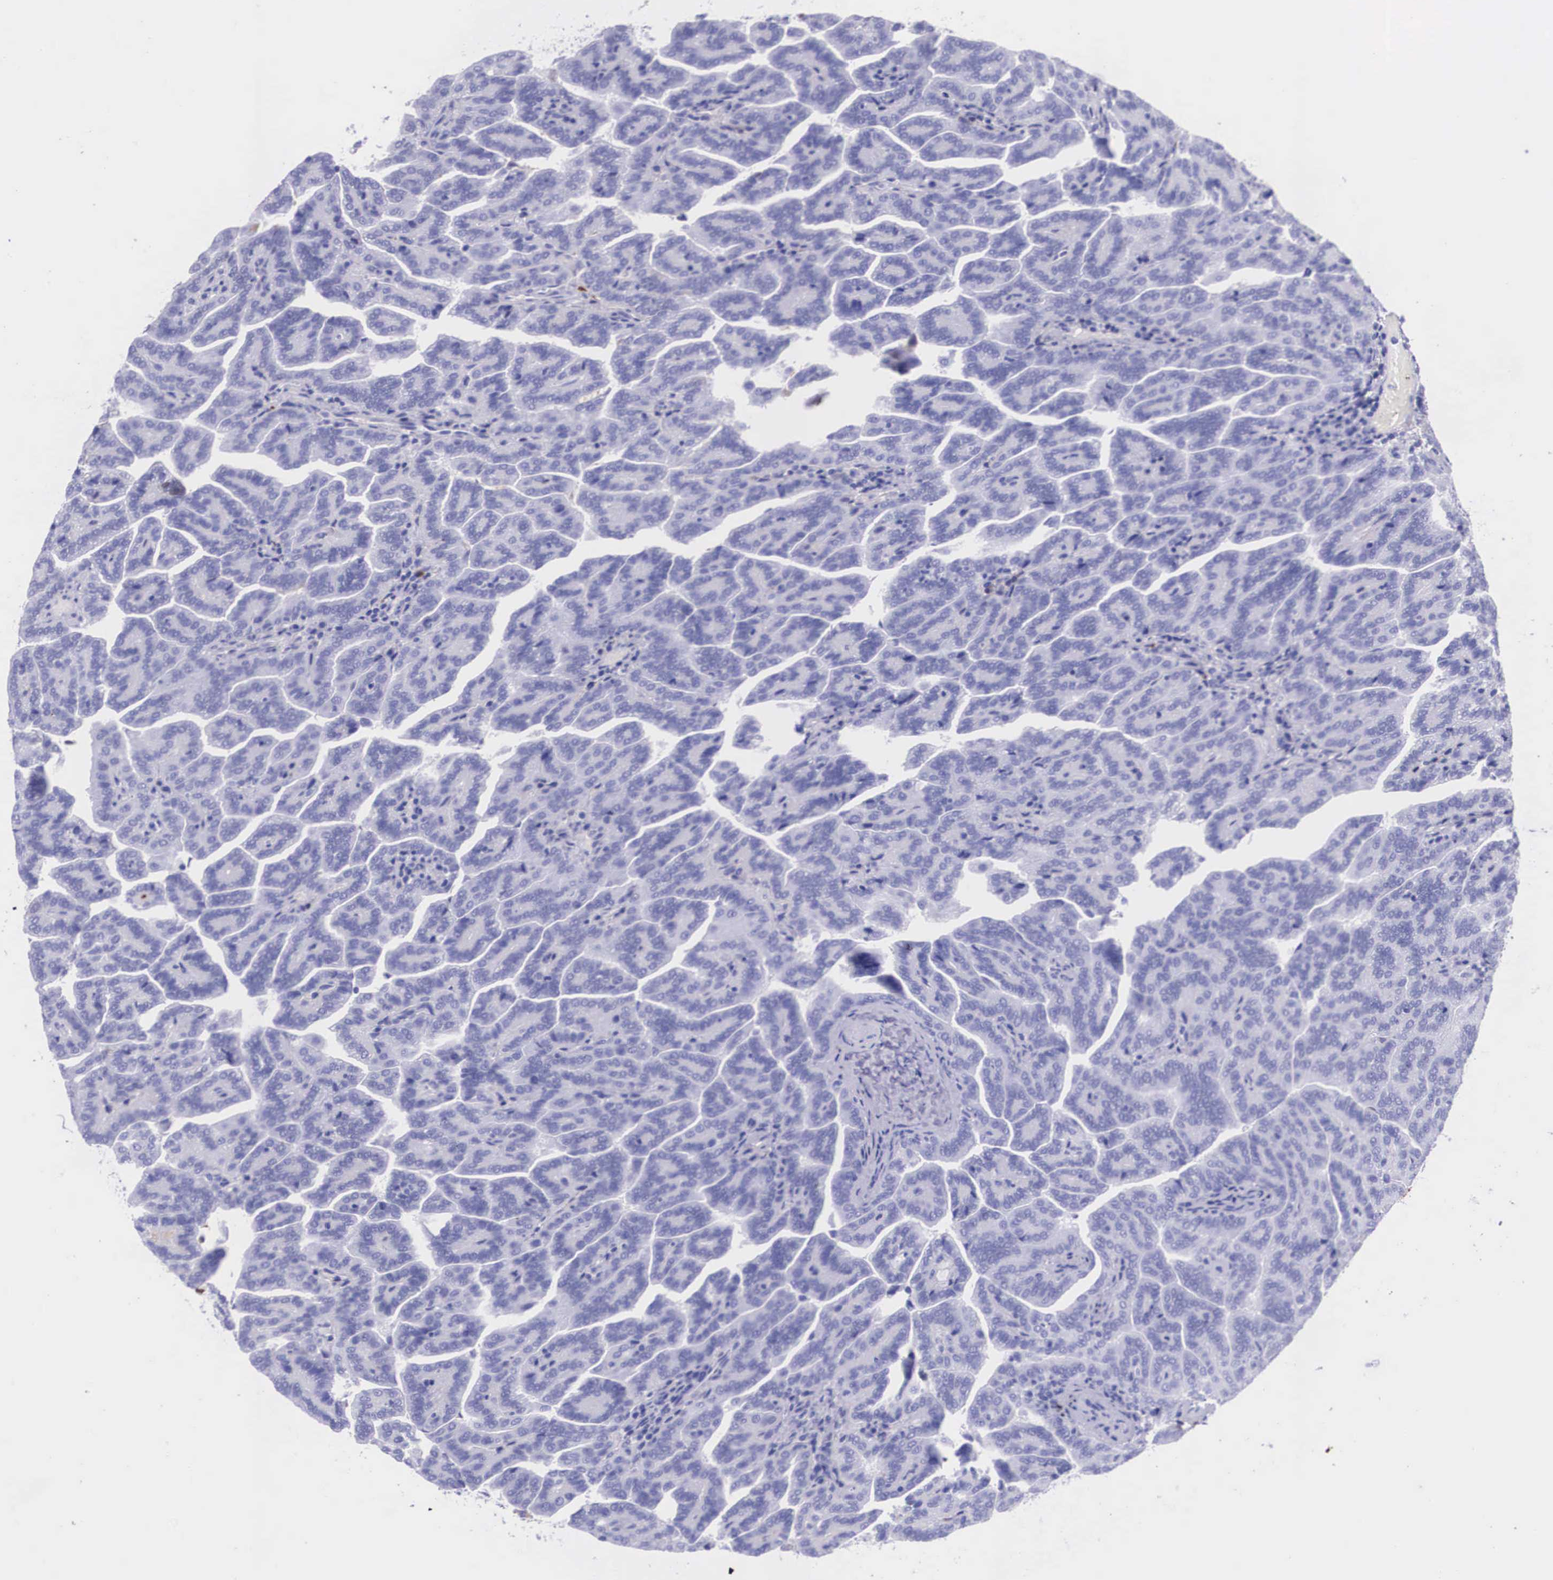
{"staining": {"intensity": "negative", "quantity": "none", "location": "none"}, "tissue": "renal cancer", "cell_type": "Tumor cells", "image_type": "cancer", "snomed": [{"axis": "morphology", "description": "Adenocarcinoma, NOS"}, {"axis": "topography", "description": "Kidney"}], "caption": "The image exhibits no significant positivity in tumor cells of renal adenocarcinoma.", "gene": "PLG", "patient": {"sex": "male", "age": 61}}